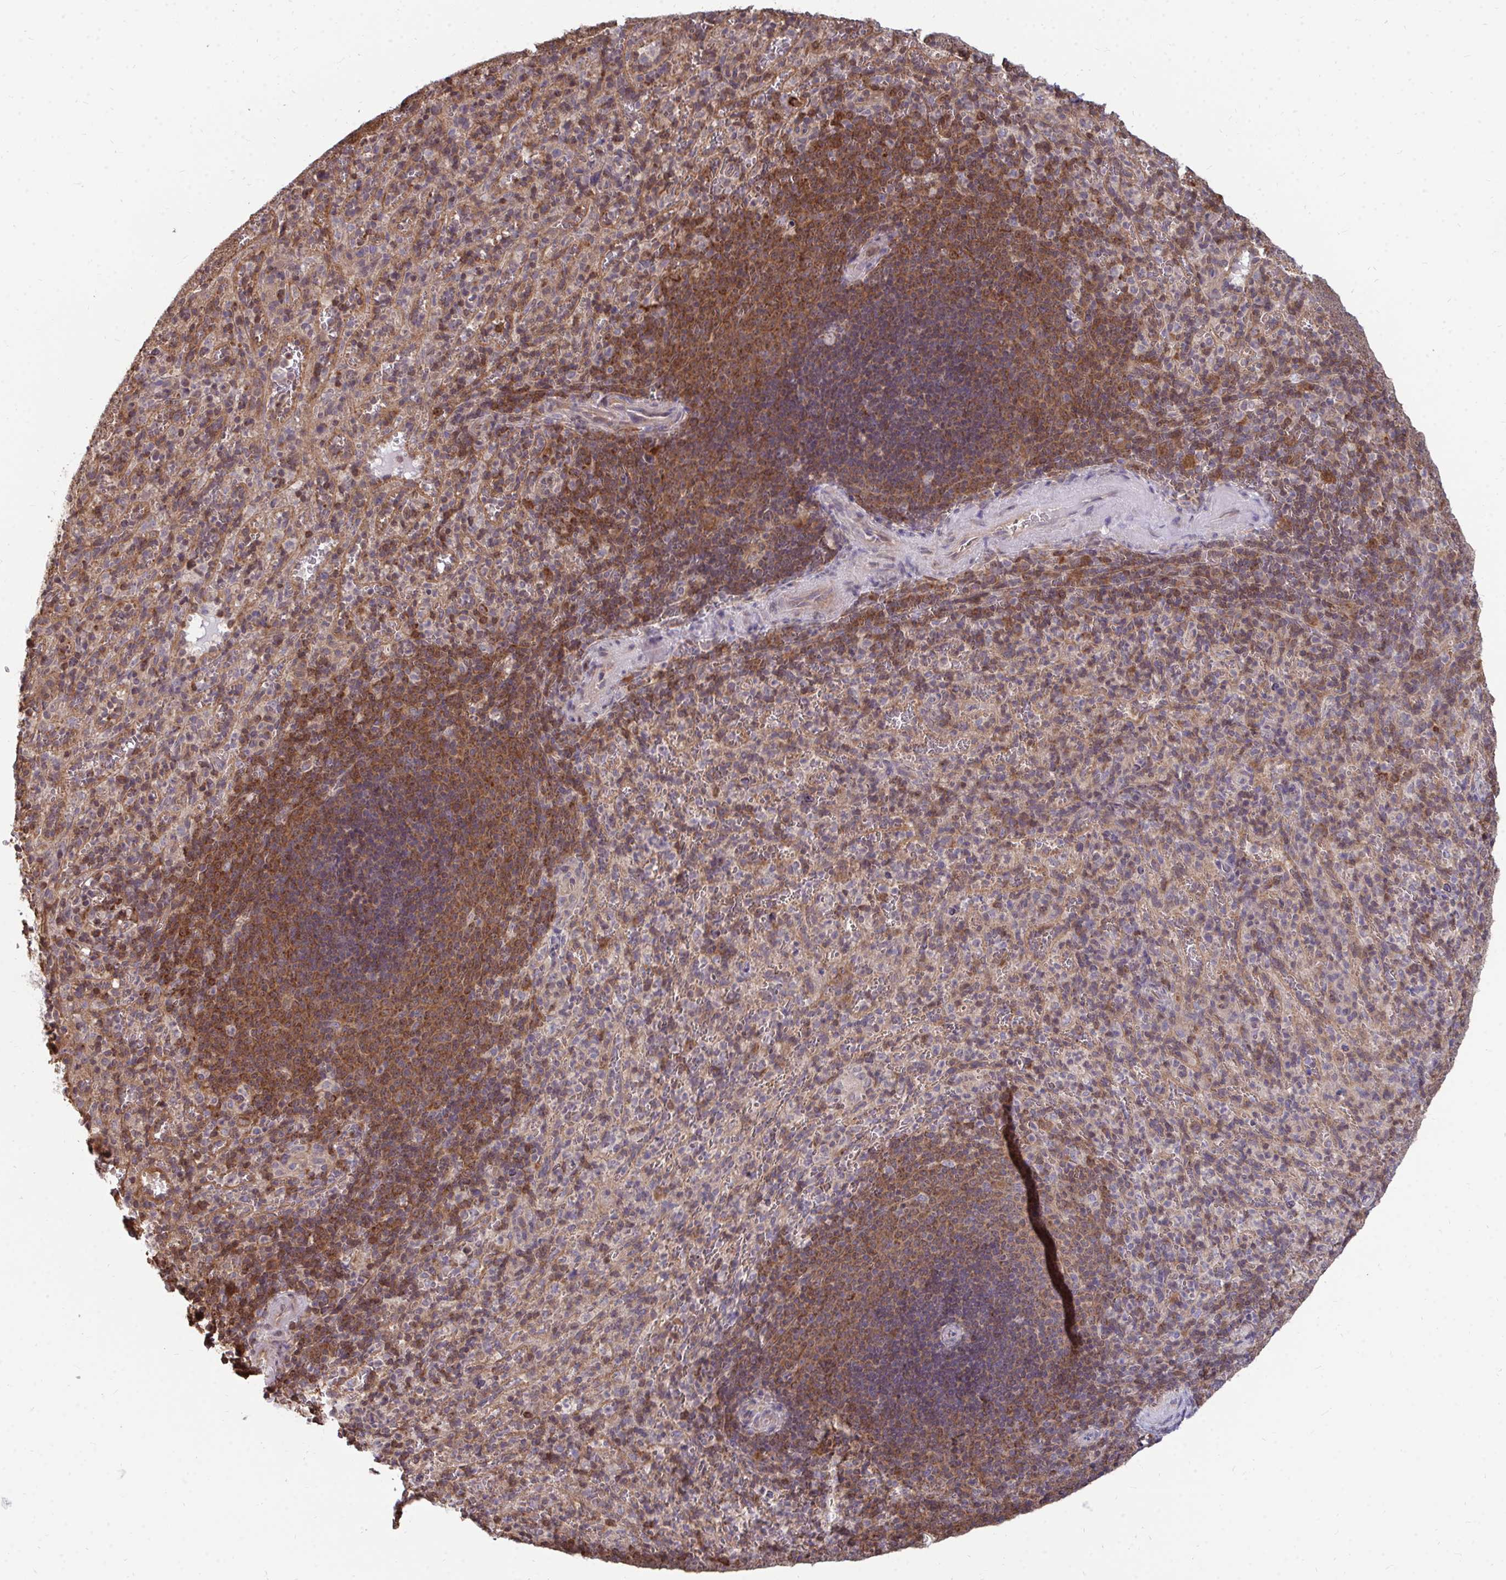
{"staining": {"intensity": "moderate", "quantity": "25%-75%", "location": "cytoplasmic/membranous"}, "tissue": "spleen", "cell_type": "Cells in red pulp", "image_type": "normal", "snomed": [{"axis": "morphology", "description": "Normal tissue, NOS"}, {"axis": "topography", "description": "Spleen"}], "caption": "Immunohistochemistry image of unremarkable spleen: spleen stained using IHC exhibits medium levels of moderate protein expression localized specifically in the cytoplasmic/membranous of cells in red pulp, appearing as a cytoplasmic/membranous brown color.", "gene": "DNAJA2", "patient": {"sex": "male", "age": 57}}